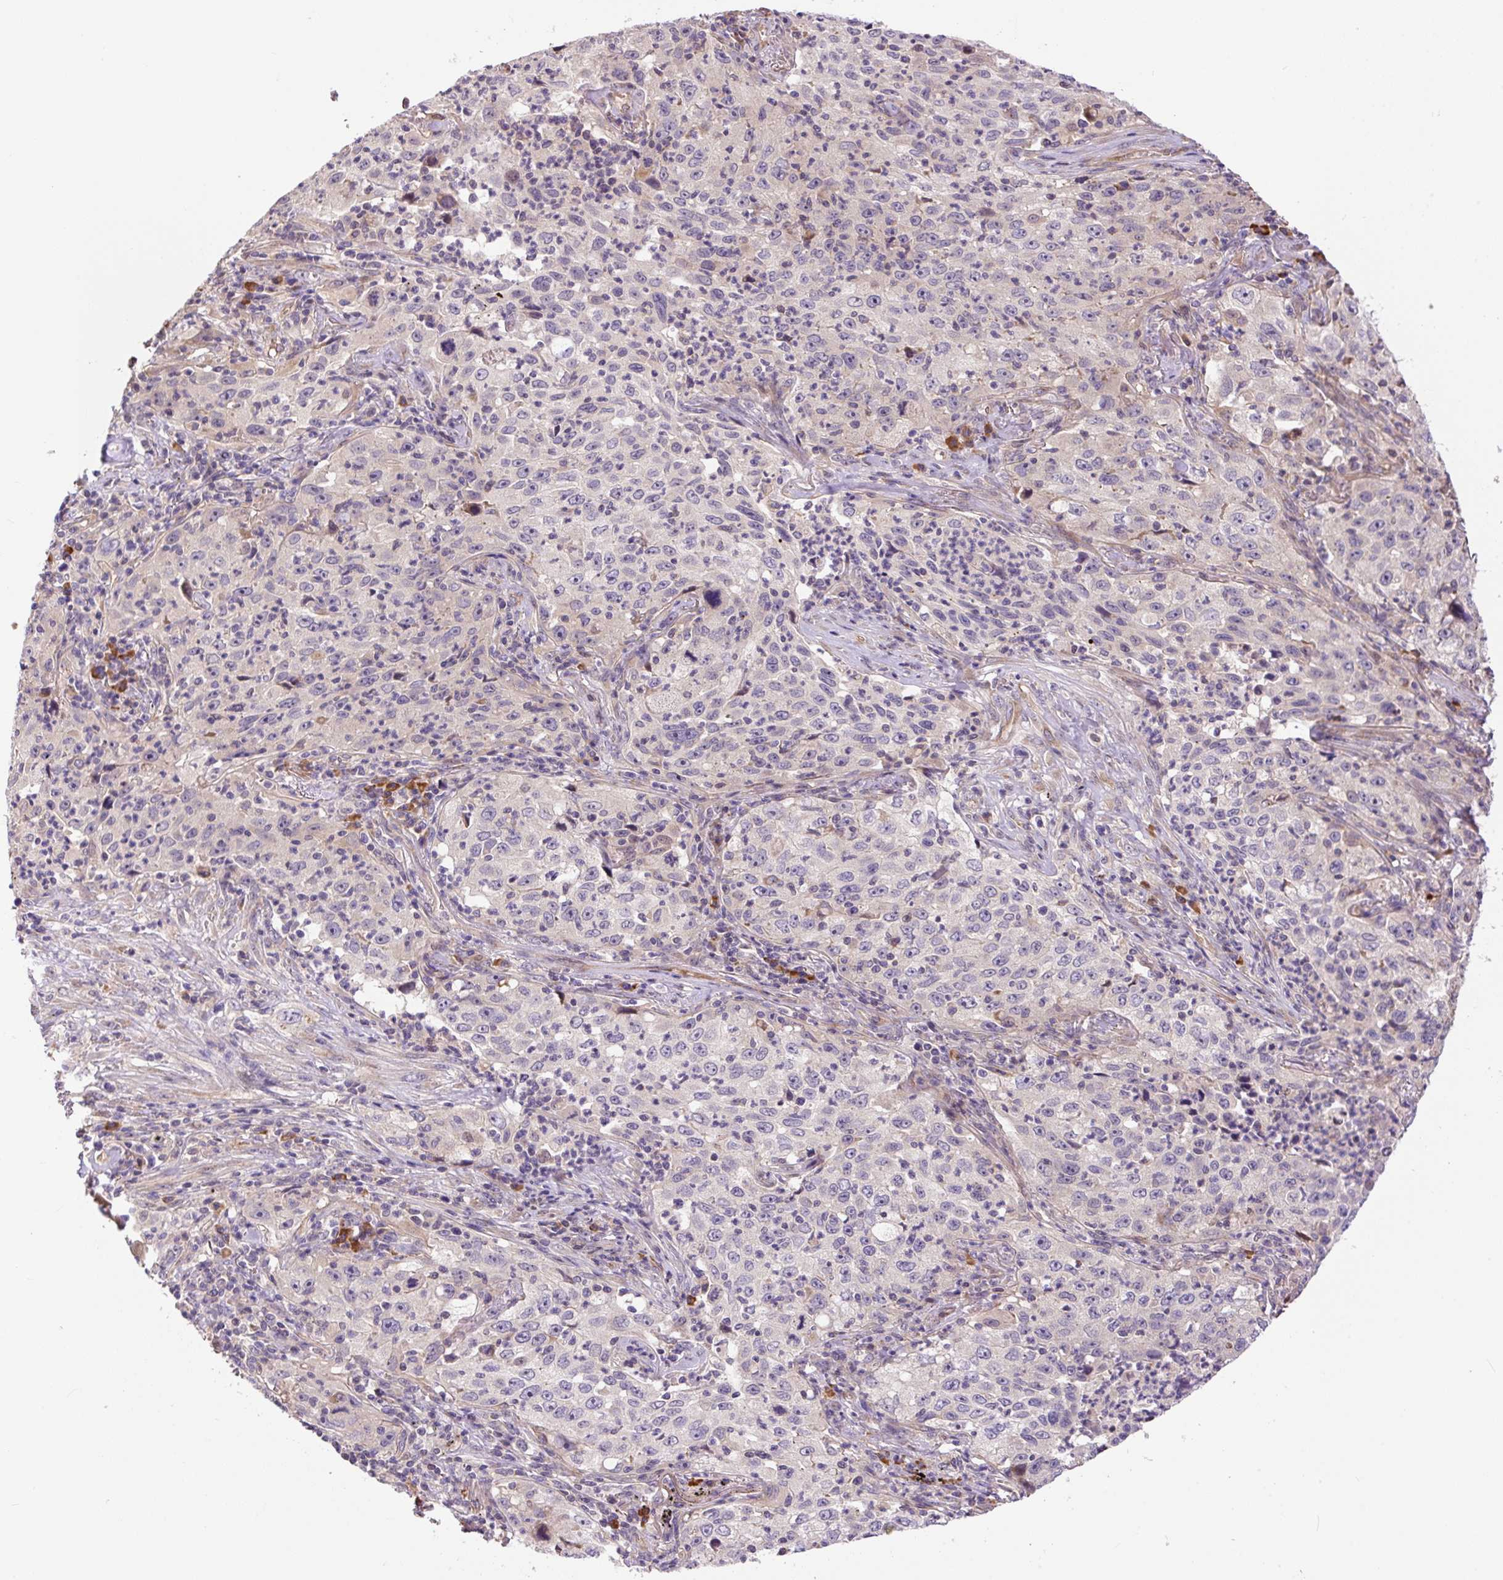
{"staining": {"intensity": "negative", "quantity": "none", "location": "none"}, "tissue": "lung cancer", "cell_type": "Tumor cells", "image_type": "cancer", "snomed": [{"axis": "morphology", "description": "Squamous cell carcinoma, NOS"}, {"axis": "topography", "description": "Lung"}], "caption": "High magnification brightfield microscopy of lung cancer (squamous cell carcinoma) stained with DAB (brown) and counterstained with hematoxylin (blue): tumor cells show no significant positivity. (DAB IHC visualized using brightfield microscopy, high magnification).", "gene": "PPME1", "patient": {"sex": "male", "age": 71}}